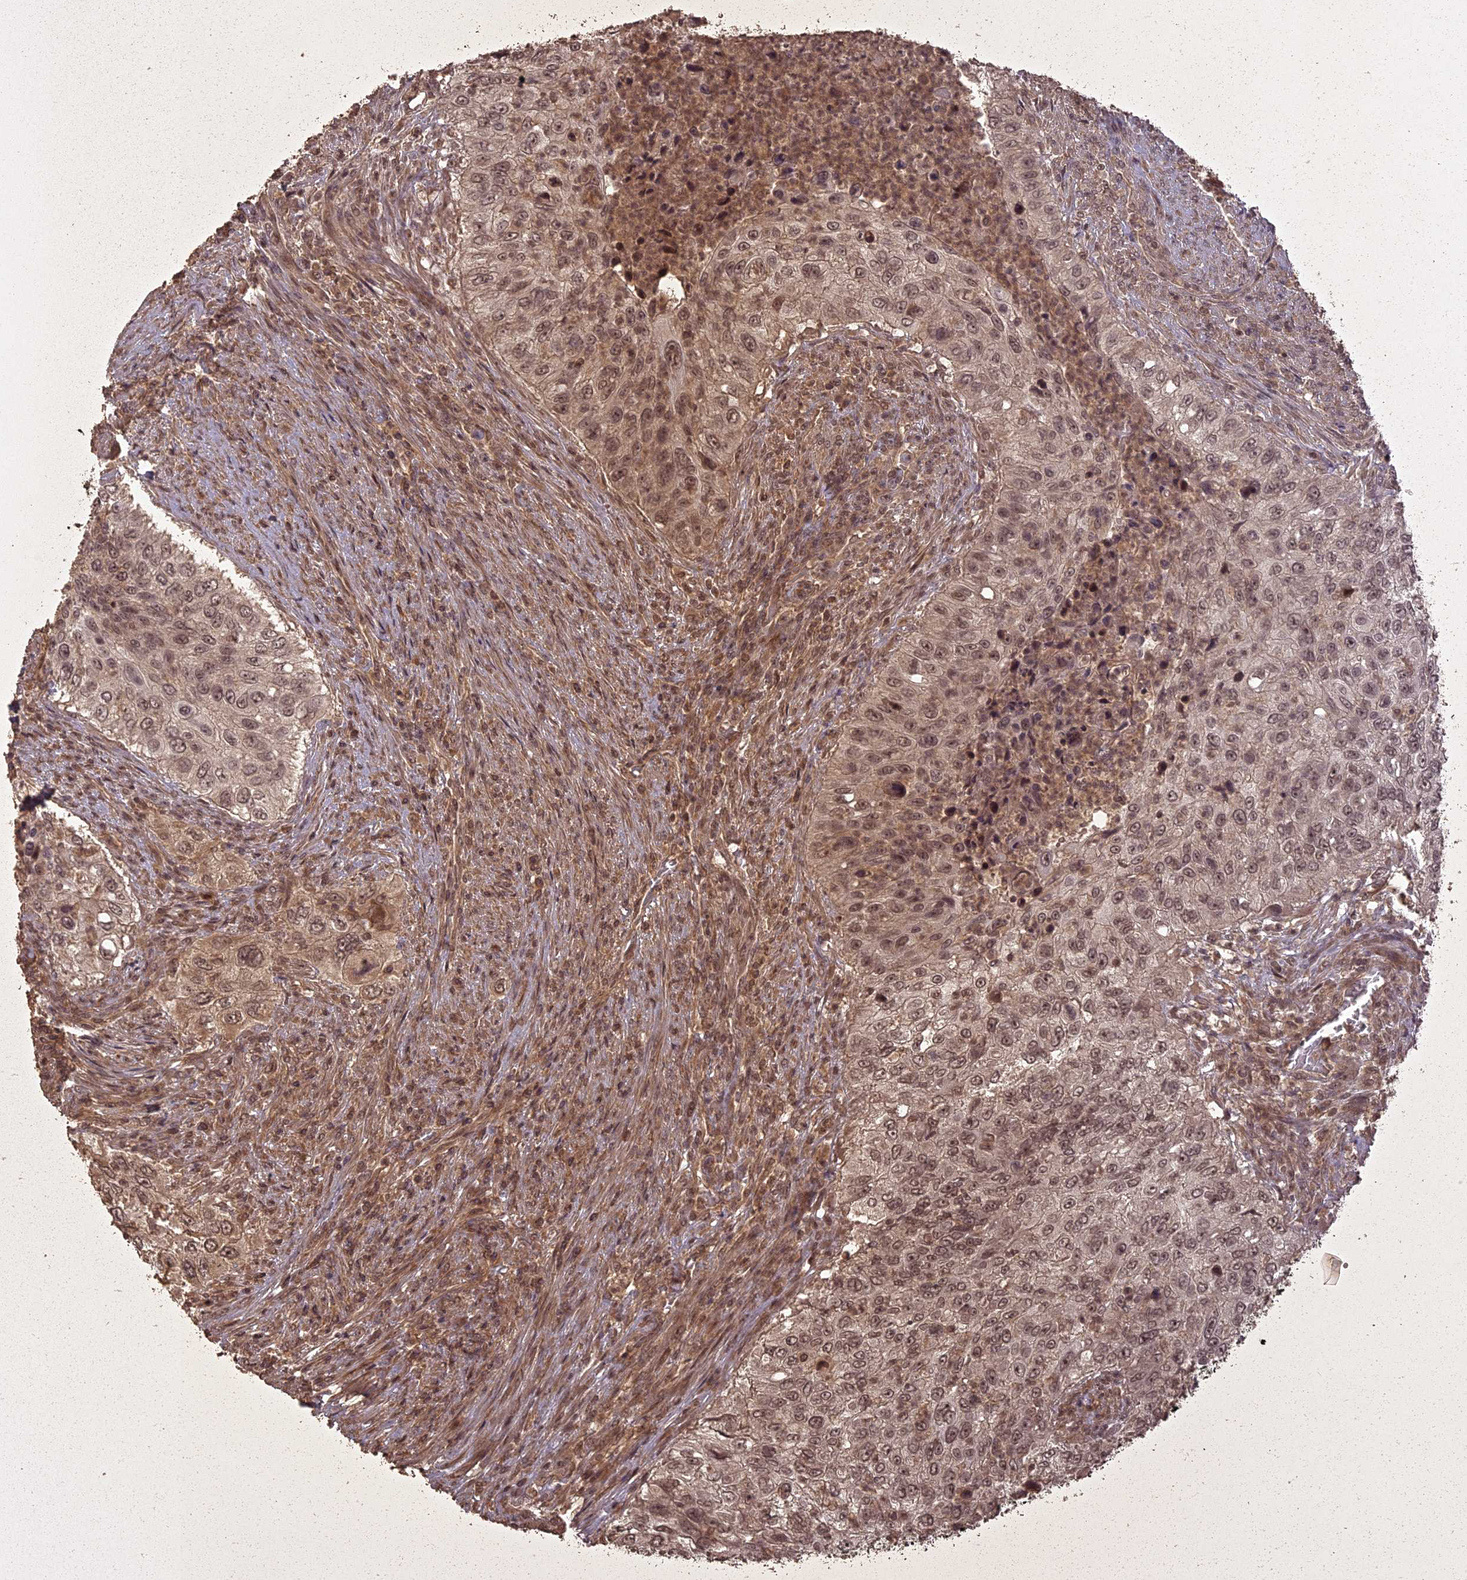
{"staining": {"intensity": "weak", "quantity": ">75%", "location": "nuclear"}, "tissue": "urothelial cancer", "cell_type": "Tumor cells", "image_type": "cancer", "snomed": [{"axis": "morphology", "description": "Urothelial carcinoma, High grade"}, {"axis": "topography", "description": "Urinary bladder"}], "caption": "Tumor cells demonstrate low levels of weak nuclear positivity in about >75% of cells in urothelial cancer.", "gene": "LIN37", "patient": {"sex": "female", "age": 60}}